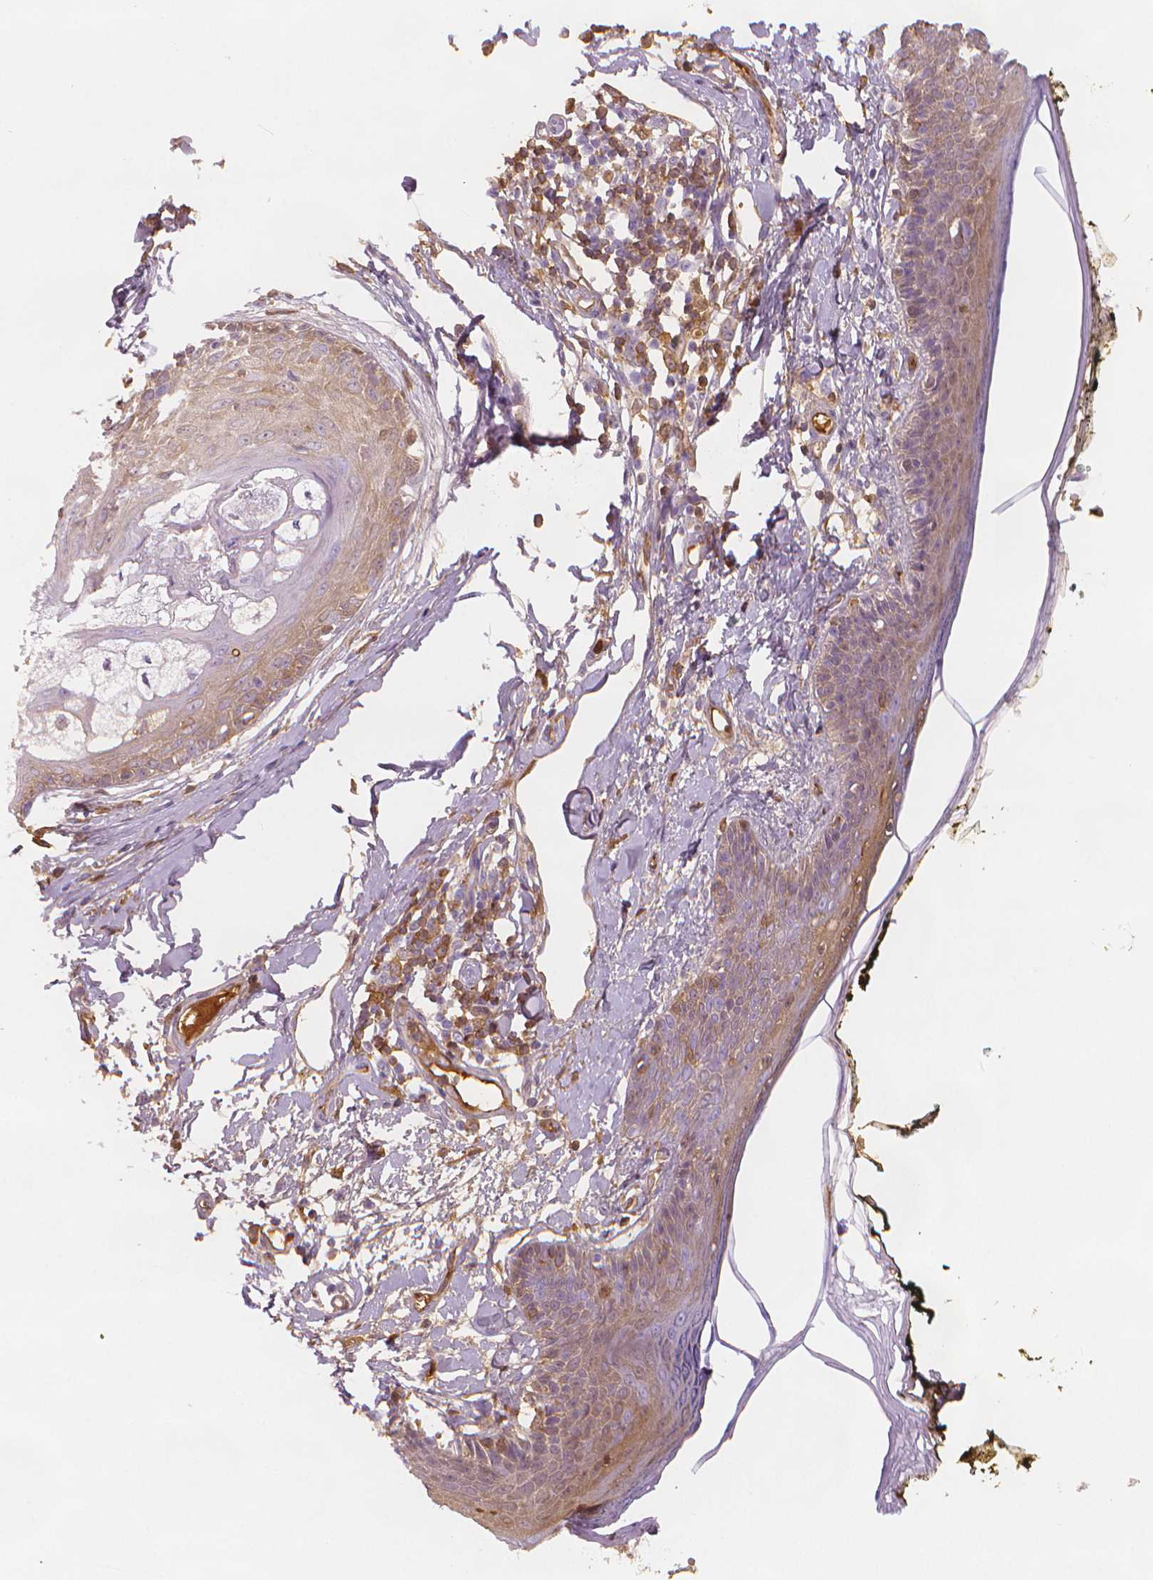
{"staining": {"intensity": "negative", "quantity": "none", "location": "none"}, "tissue": "skin", "cell_type": "Fibroblasts", "image_type": "normal", "snomed": [{"axis": "morphology", "description": "Normal tissue, NOS"}, {"axis": "topography", "description": "Skin"}], "caption": "IHC photomicrograph of normal human skin stained for a protein (brown), which displays no staining in fibroblasts. (Brightfield microscopy of DAB (3,3'-diaminobenzidine) immunohistochemistry at high magnification).", "gene": "APOA4", "patient": {"sex": "male", "age": 76}}